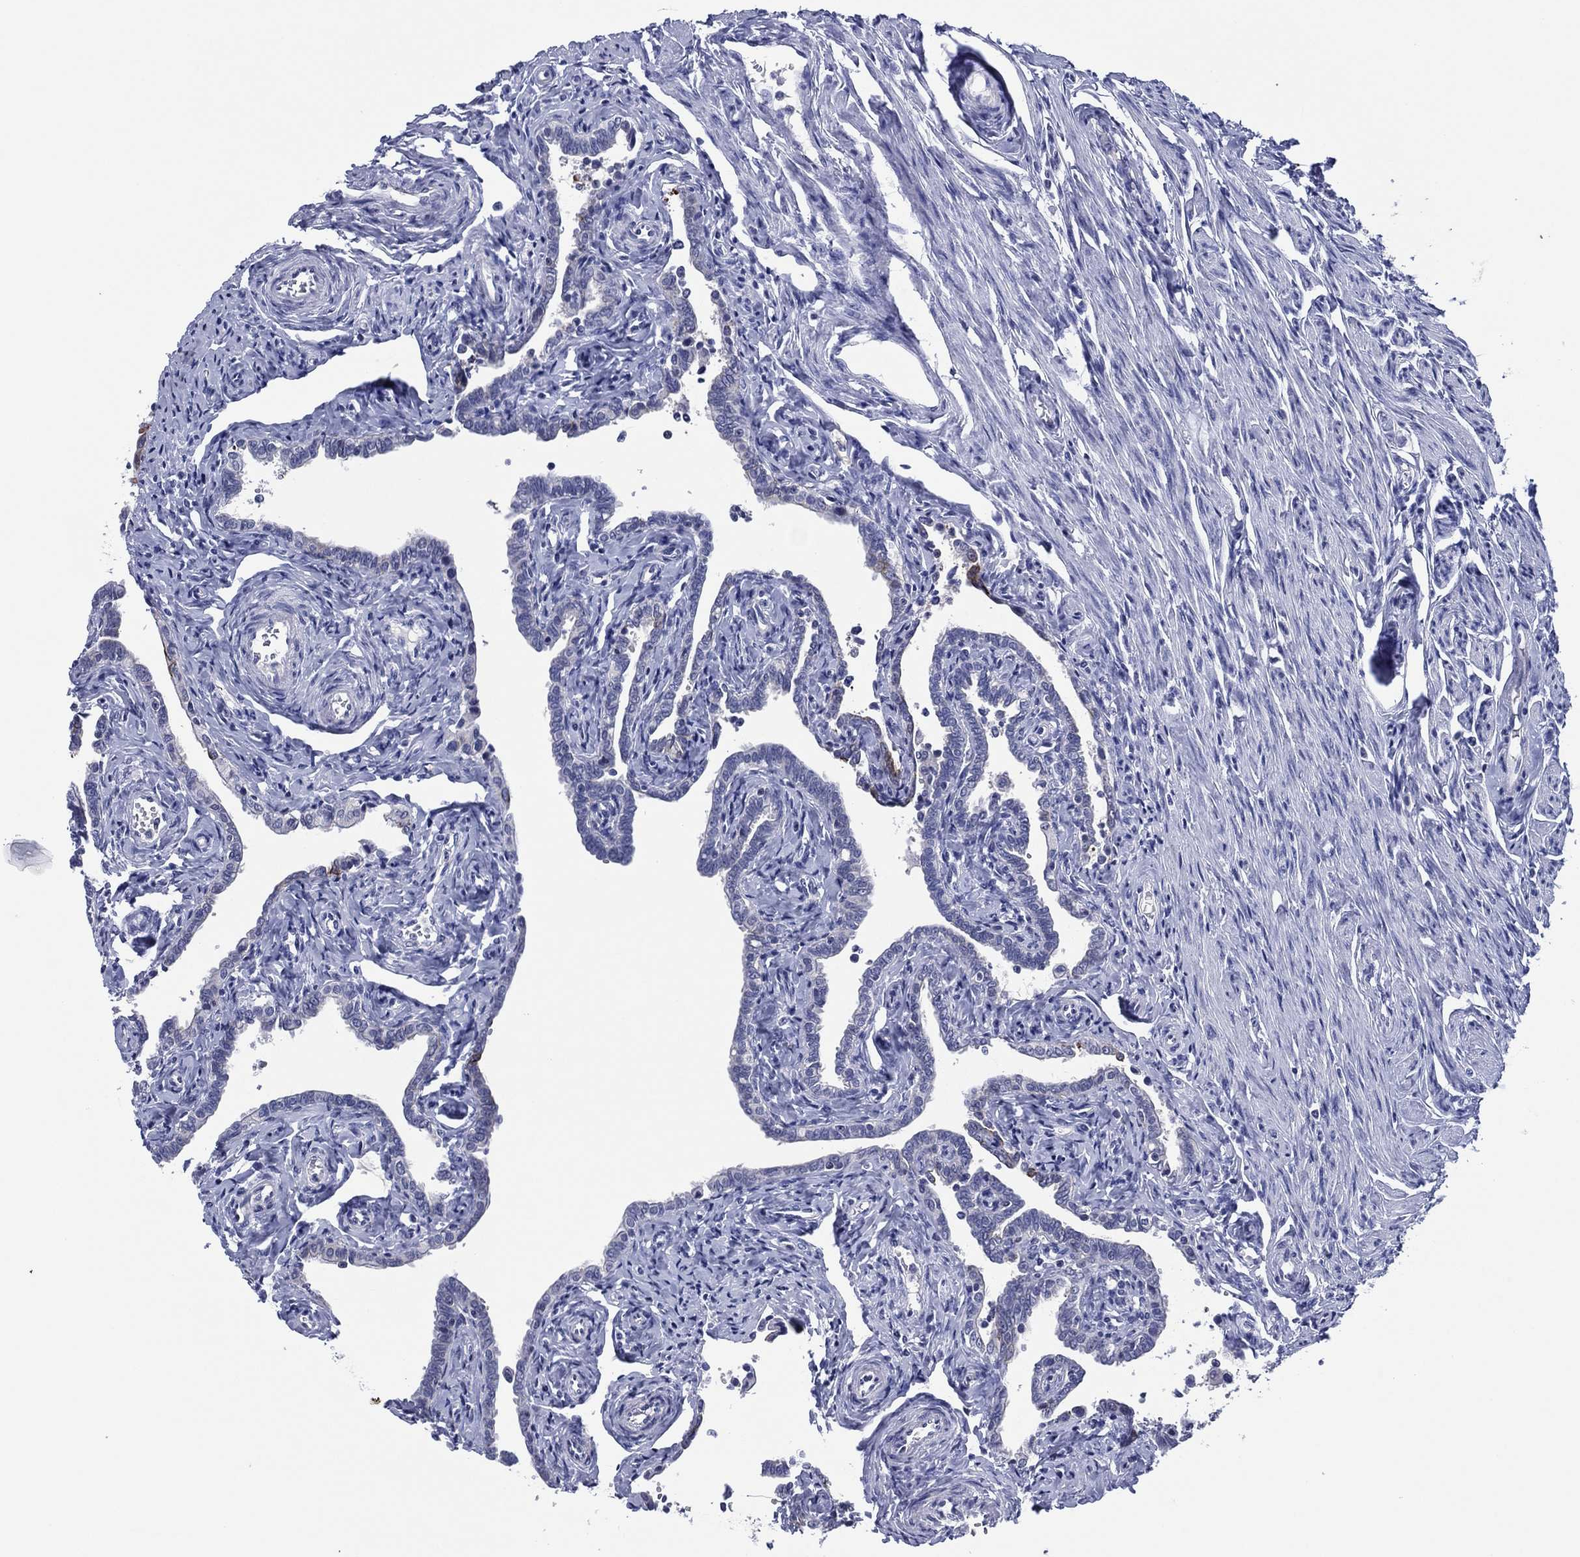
{"staining": {"intensity": "negative", "quantity": "none", "location": "none"}, "tissue": "fallopian tube", "cell_type": "Glandular cells", "image_type": "normal", "snomed": [{"axis": "morphology", "description": "Normal tissue, NOS"}, {"axis": "topography", "description": "Fallopian tube"}, {"axis": "topography", "description": "Ovary"}], "caption": "Image shows no protein staining in glandular cells of benign fallopian tube.", "gene": "TRIM31", "patient": {"sex": "female", "age": 54}}